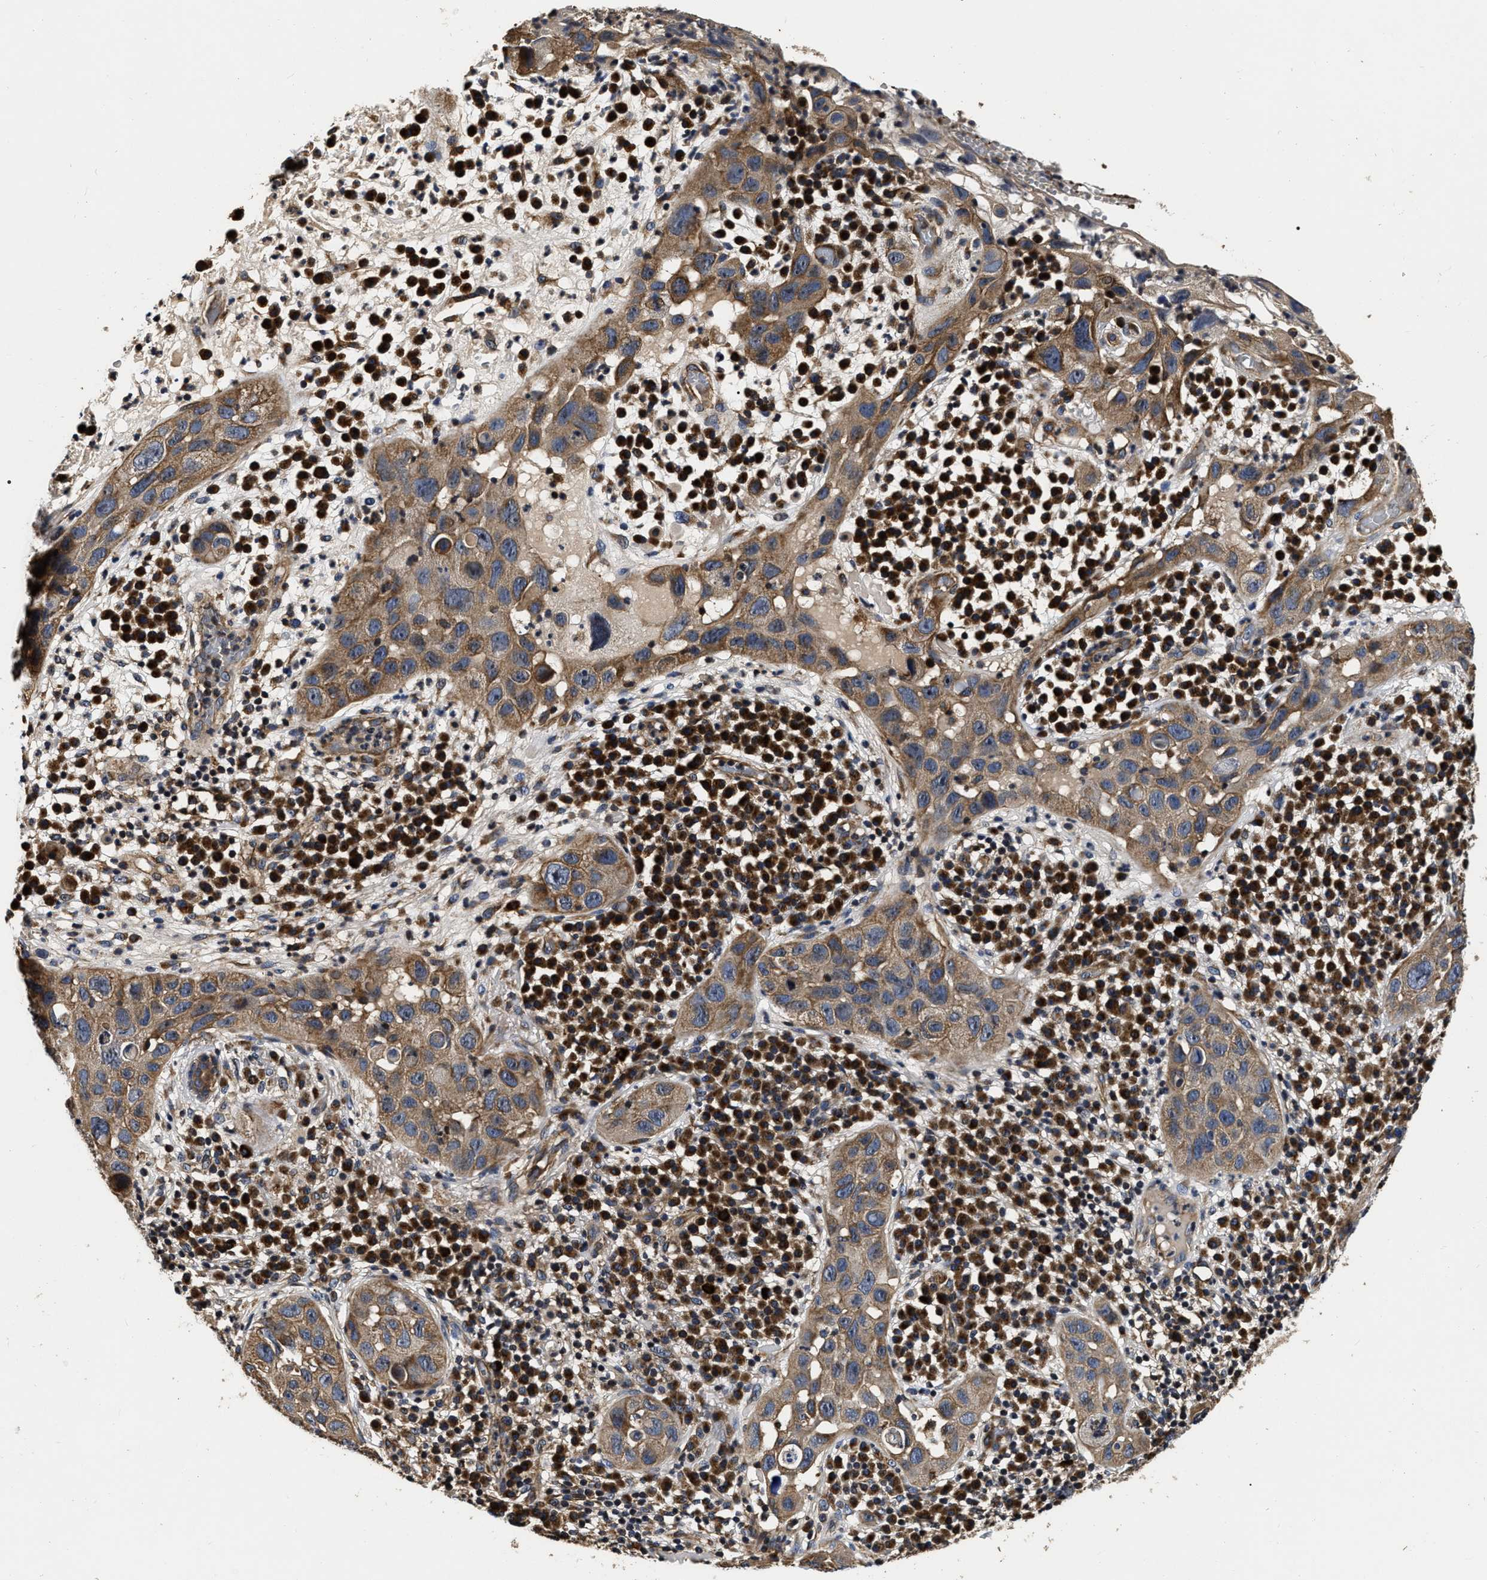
{"staining": {"intensity": "moderate", "quantity": "25%-75%", "location": "cytoplasmic/membranous"}, "tissue": "skin cancer", "cell_type": "Tumor cells", "image_type": "cancer", "snomed": [{"axis": "morphology", "description": "Squamous cell carcinoma in situ, NOS"}, {"axis": "morphology", "description": "Squamous cell carcinoma, NOS"}, {"axis": "topography", "description": "Skin"}], "caption": "This photomicrograph exhibits squamous cell carcinoma in situ (skin) stained with immunohistochemistry to label a protein in brown. The cytoplasmic/membranous of tumor cells show moderate positivity for the protein. Nuclei are counter-stained blue.", "gene": "ABCG8", "patient": {"sex": "male", "age": 93}}